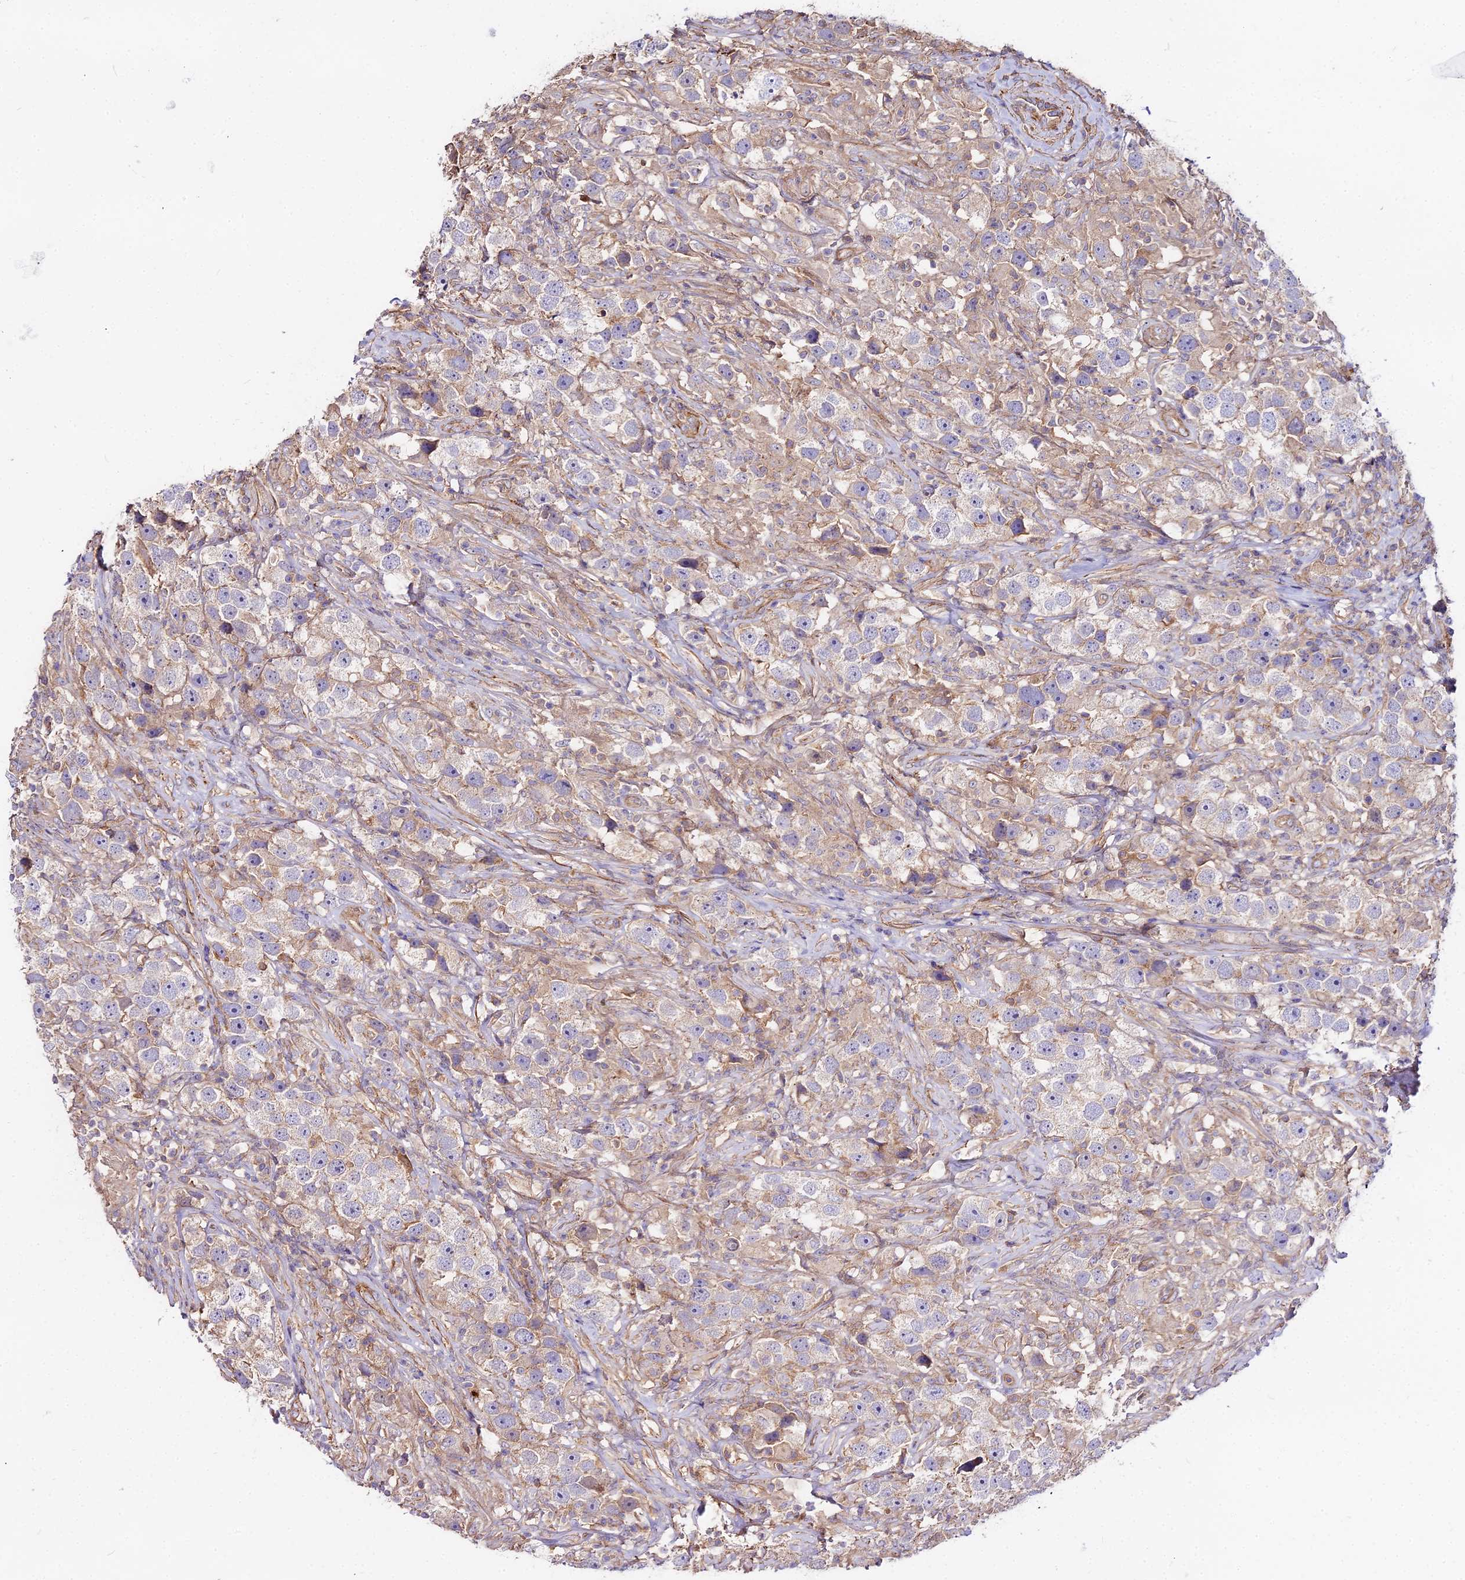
{"staining": {"intensity": "negative", "quantity": "none", "location": "none"}, "tissue": "testis cancer", "cell_type": "Tumor cells", "image_type": "cancer", "snomed": [{"axis": "morphology", "description": "Seminoma, NOS"}, {"axis": "topography", "description": "Testis"}], "caption": "This photomicrograph is of seminoma (testis) stained with IHC to label a protein in brown with the nuclei are counter-stained blue. There is no staining in tumor cells.", "gene": "GLYAT", "patient": {"sex": "male", "age": 49}}